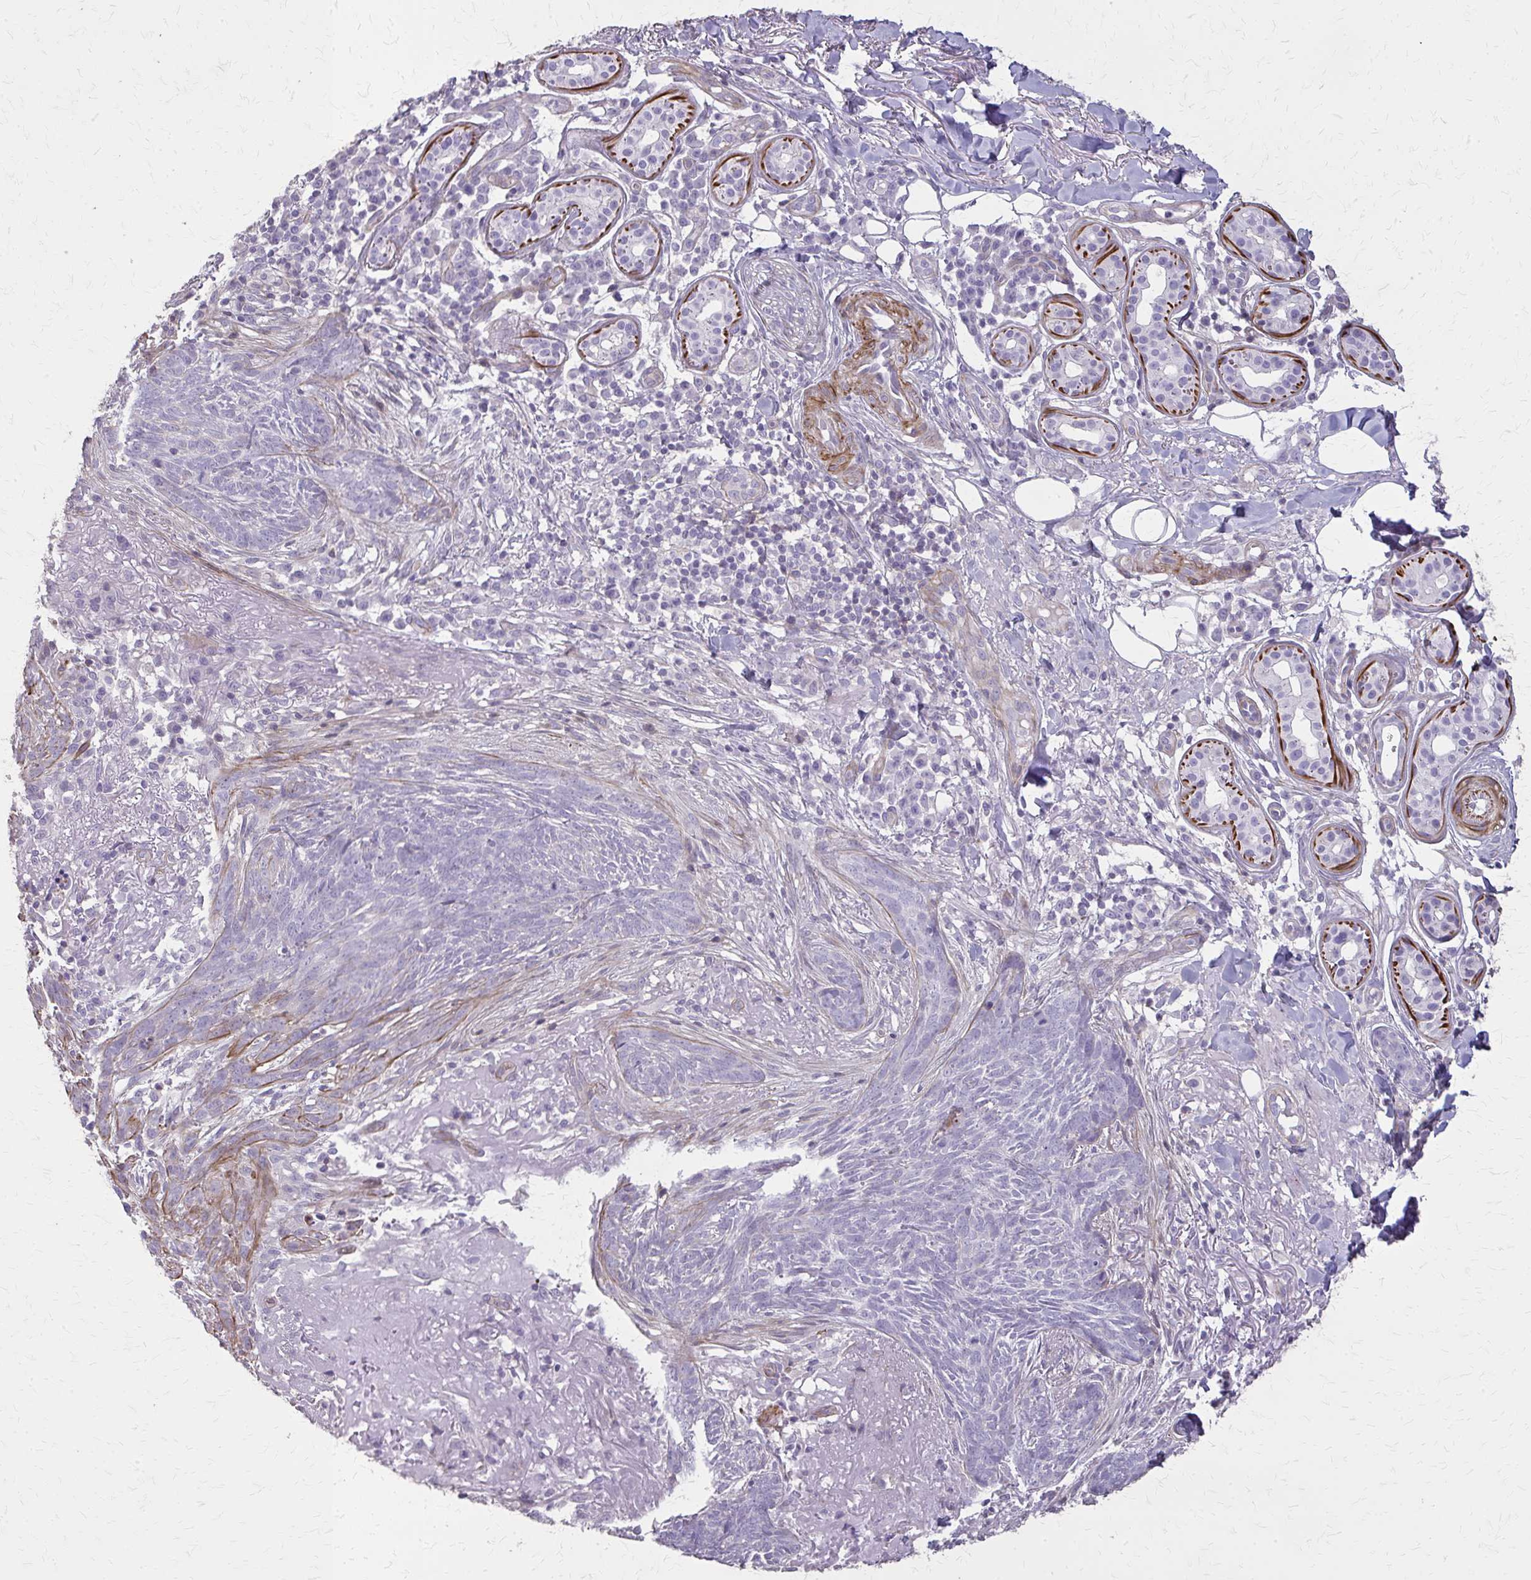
{"staining": {"intensity": "negative", "quantity": "none", "location": "none"}, "tissue": "skin cancer", "cell_type": "Tumor cells", "image_type": "cancer", "snomed": [{"axis": "morphology", "description": "Basal cell carcinoma"}, {"axis": "topography", "description": "Skin"}], "caption": "Immunohistochemical staining of skin cancer demonstrates no significant expression in tumor cells.", "gene": "TENM4", "patient": {"sex": "female", "age": 93}}